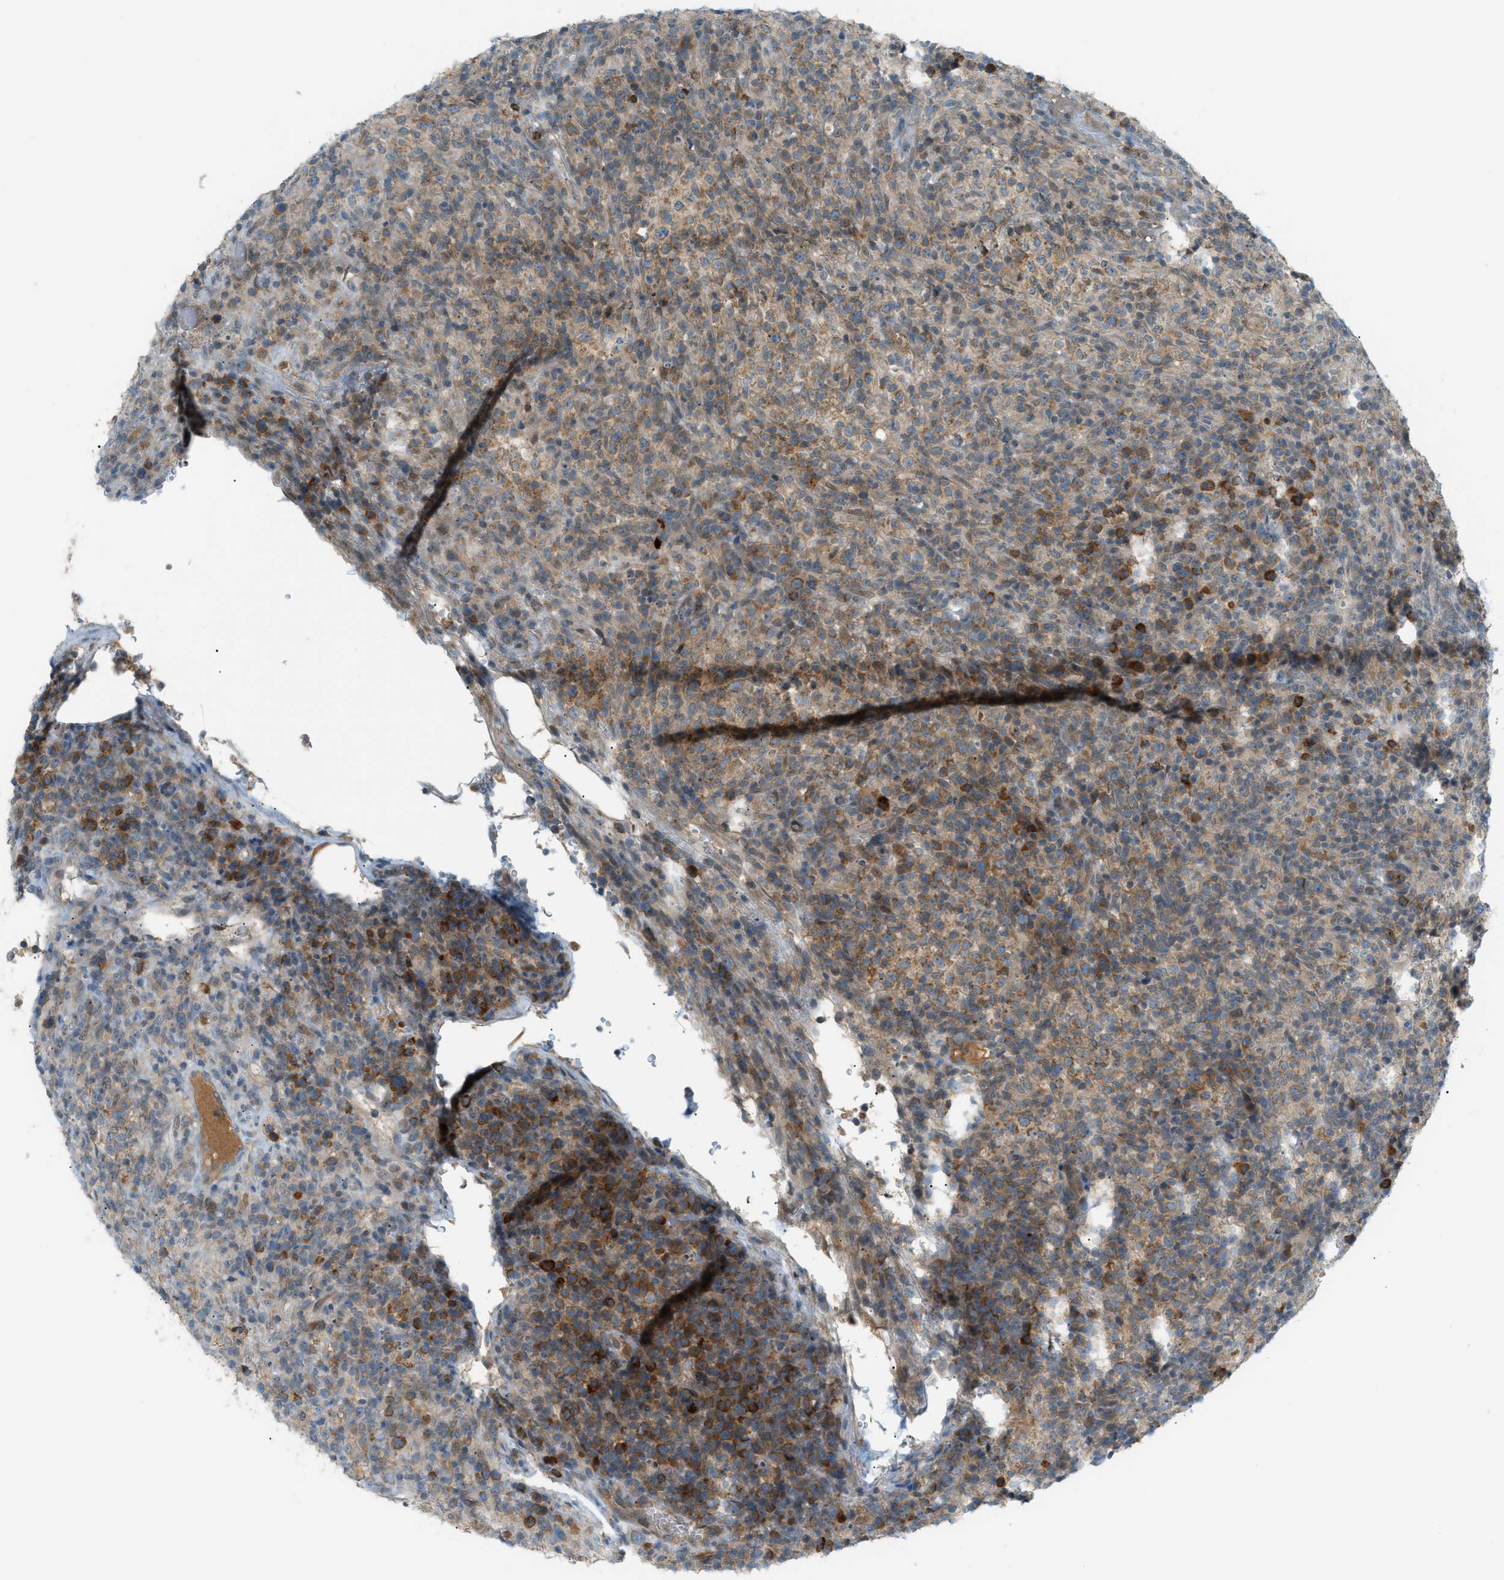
{"staining": {"intensity": "moderate", "quantity": ">75%", "location": "cytoplasmic/membranous"}, "tissue": "lymphoma", "cell_type": "Tumor cells", "image_type": "cancer", "snomed": [{"axis": "morphology", "description": "Malignant lymphoma, non-Hodgkin's type, High grade"}, {"axis": "topography", "description": "Lymph node"}], "caption": "There is medium levels of moderate cytoplasmic/membranous expression in tumor cells of high-grade malignant lymphoma, non-Hodgkin's type, as demonstrated by immunohistochemical staining (brown color).", "gene": "DYRK1A", "patient": {"sex": "female", "age": 76}}